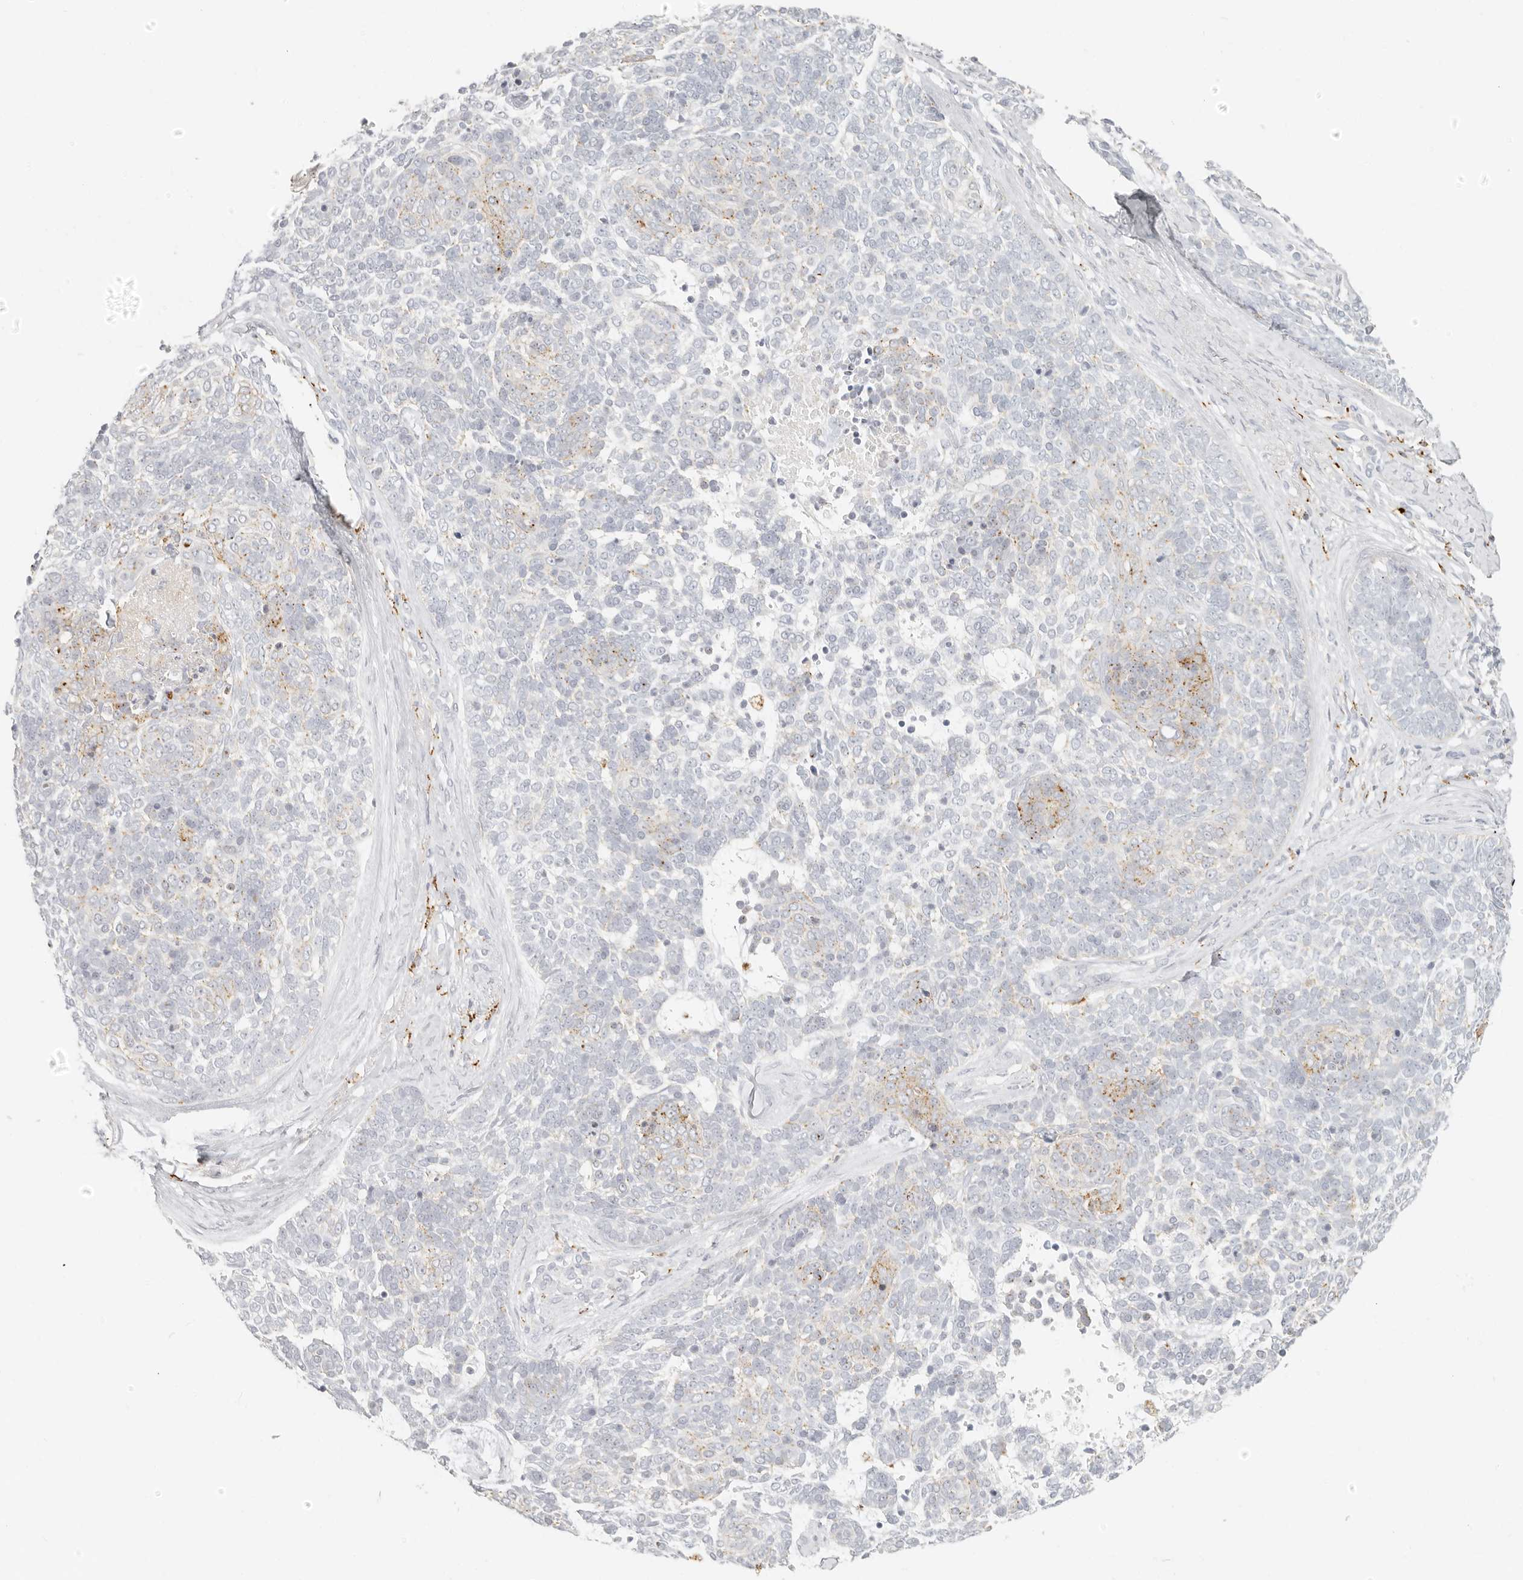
{"staining": {"intensity": "weak", "quantity": "<25%", "location": "cytoplasmic/membranous"}, "tissue": "skin cancer", "cell_type": "Tumor cells", "image_type": "cancer", "snomed": [{"axis": "morphology", "description": "Basal cell carcinoma"}, {"axis": "topography", "description": "Skin"}], "caption": "High magnification brightfield microscopy of skin cancer (basal cell carcinoma) stained with DAB (3,3'-diaminobenzidine) (brown) and counterstained with hematoxylin (blue): tumor cells show no significant expression.", "gene": "RNASET2", "patient": {"sex": "female", "age": 81}}